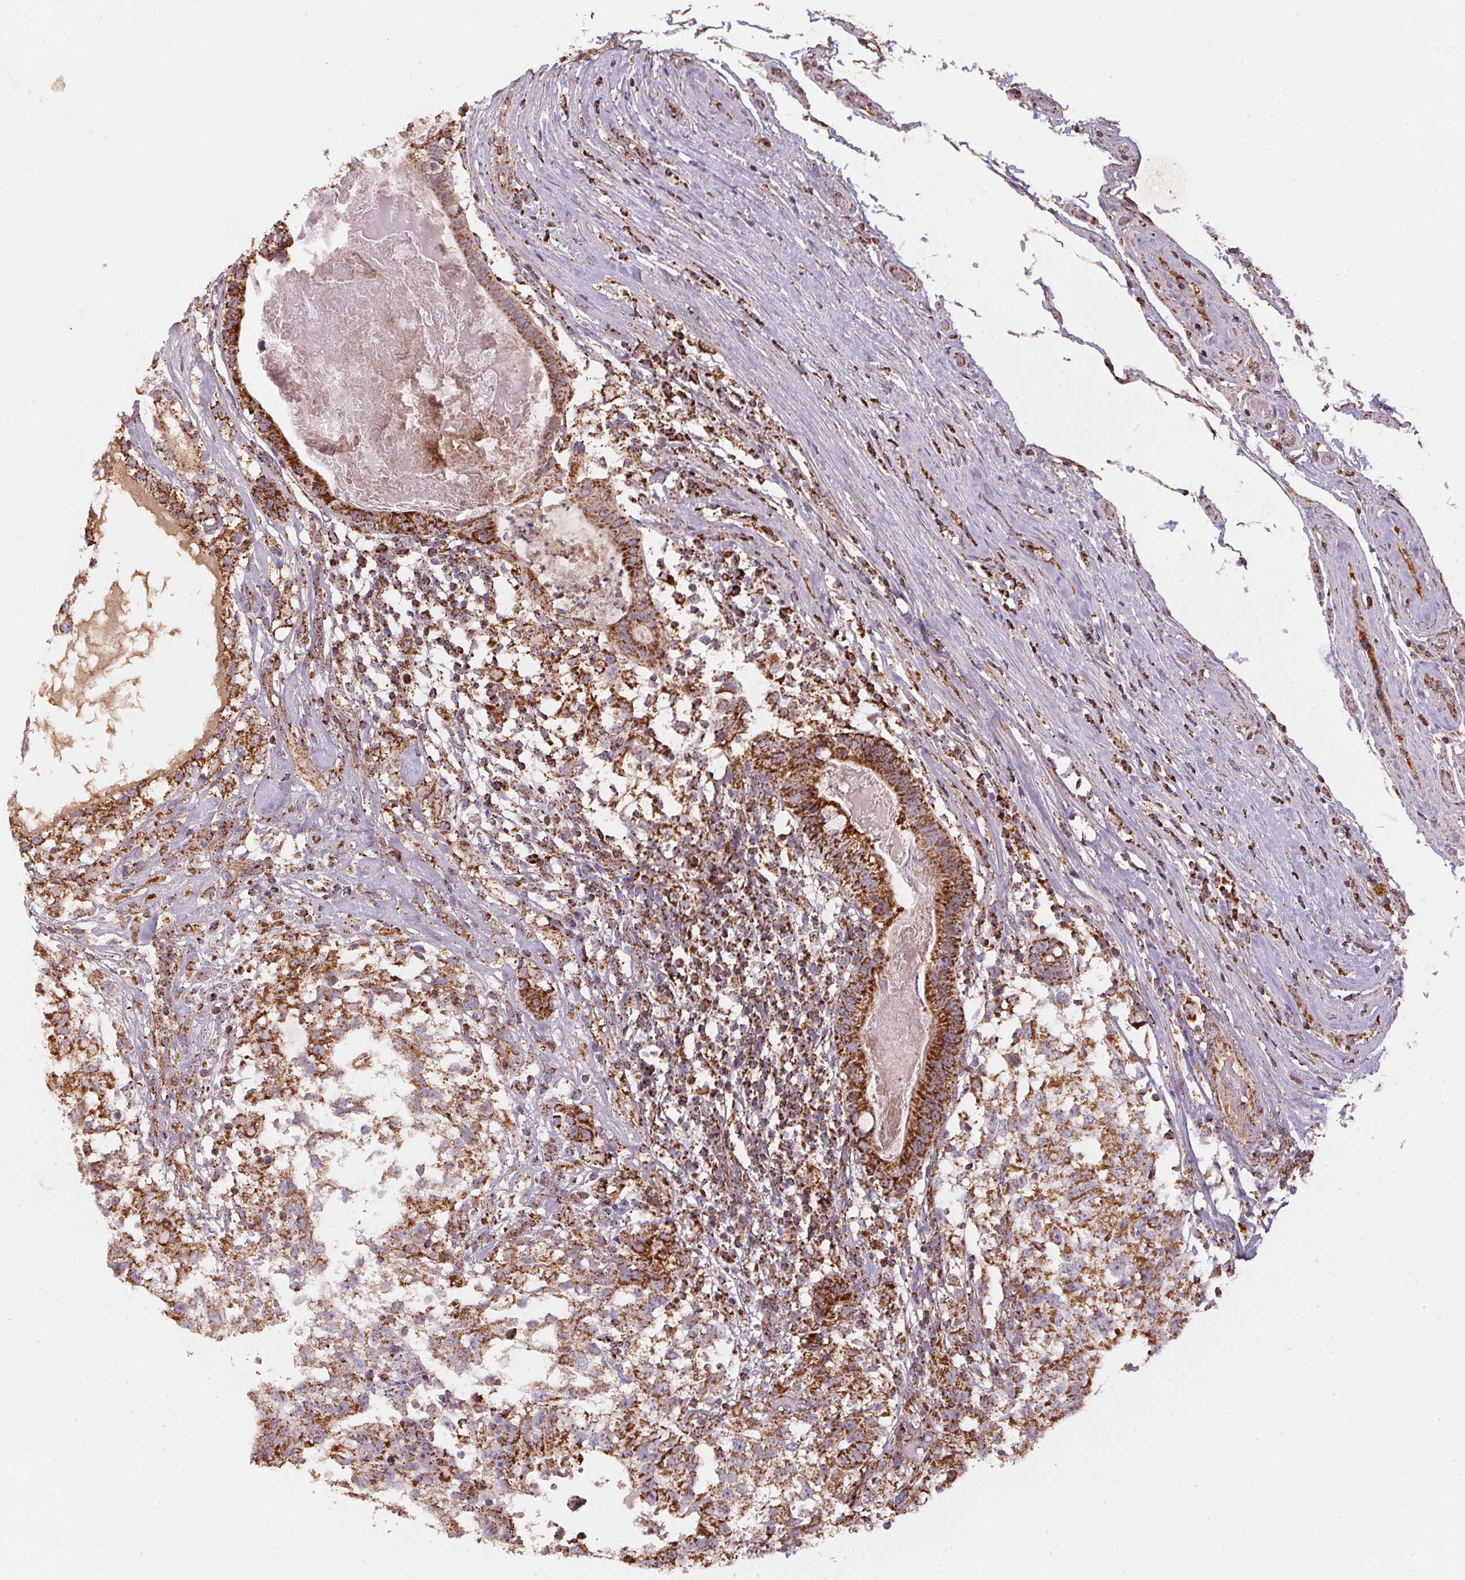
{"staining": {"intensity": "strong", "quantity": ">75%", "location": "cytoplasmic/membranous"}, "tissue": "testis cancer", "cell_type": "Tumor cells", "image_type": "cancer", "snomed": [{"axis": "morphology", "description": "Seminoma, NOS"}, {"axis": "morphology", "description": "Carcinoma, Embryonal, NOS"}, {"axis": "topography", "description": "Testis"}], "caption": "A histopathology image of human testis seminoma stained for a protein reveals strong cytoplasmic/membranous brown staining in tumor cells.", "gene": "NDUFS2", "patient": {"sex": "male", "age": 41}}